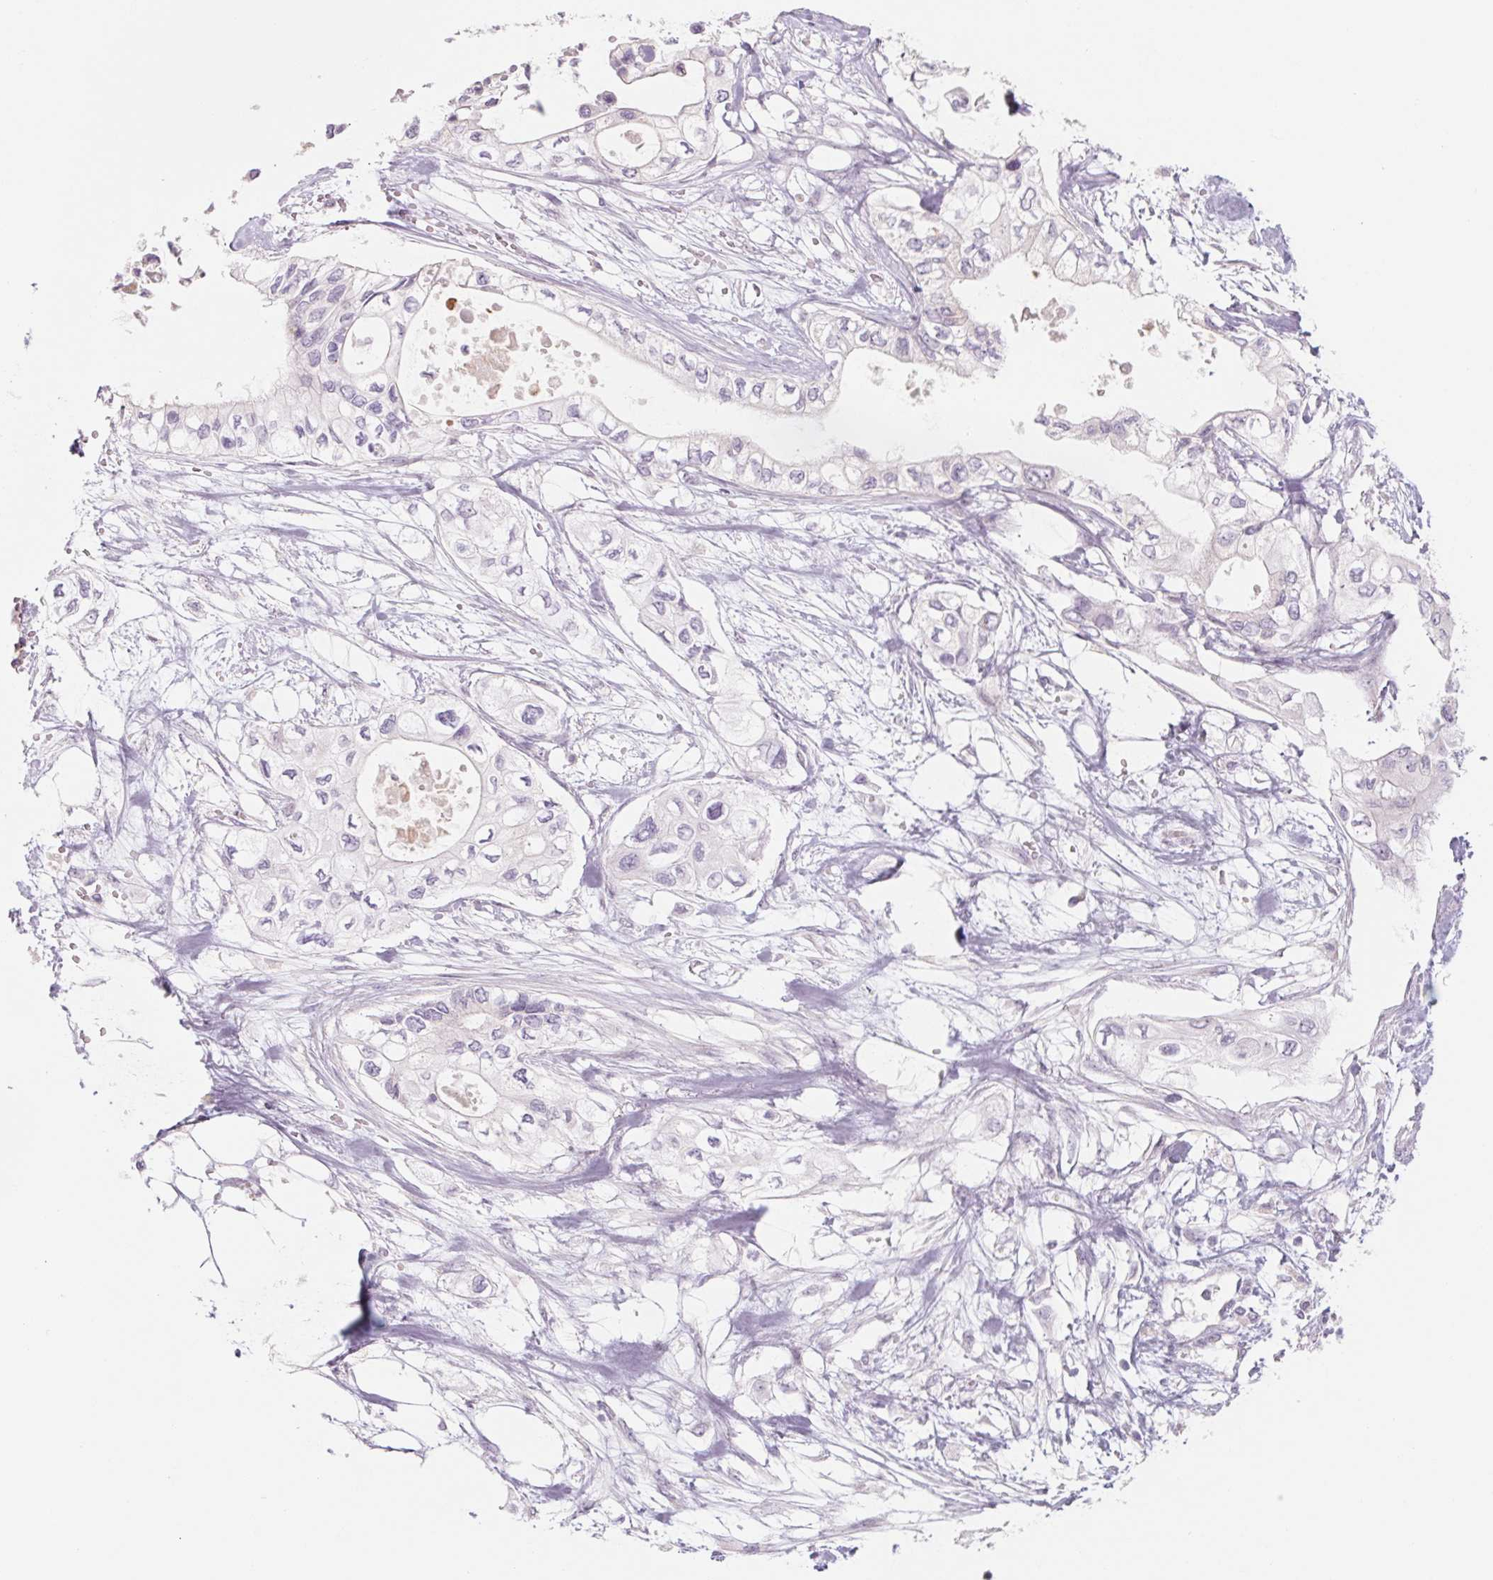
{"staining": {"intensity": "negative", "quantity": "none", "location": "none"}, "tissue": "pancreatic cancer", "cell_type": "Tumor cells", "image_type": "cancer", "snomed": [{"axis": "morphology", "description": "Adenocarcinoma, NOS"}, {"axis": "topography", "description": "Pancreas"}], "caption": "Tumor cells are negative for brown protein staining in pancreatic adenocarcinoma.", "gene": "POU1F1", "patient": {"sex": "female", "age": 63}}